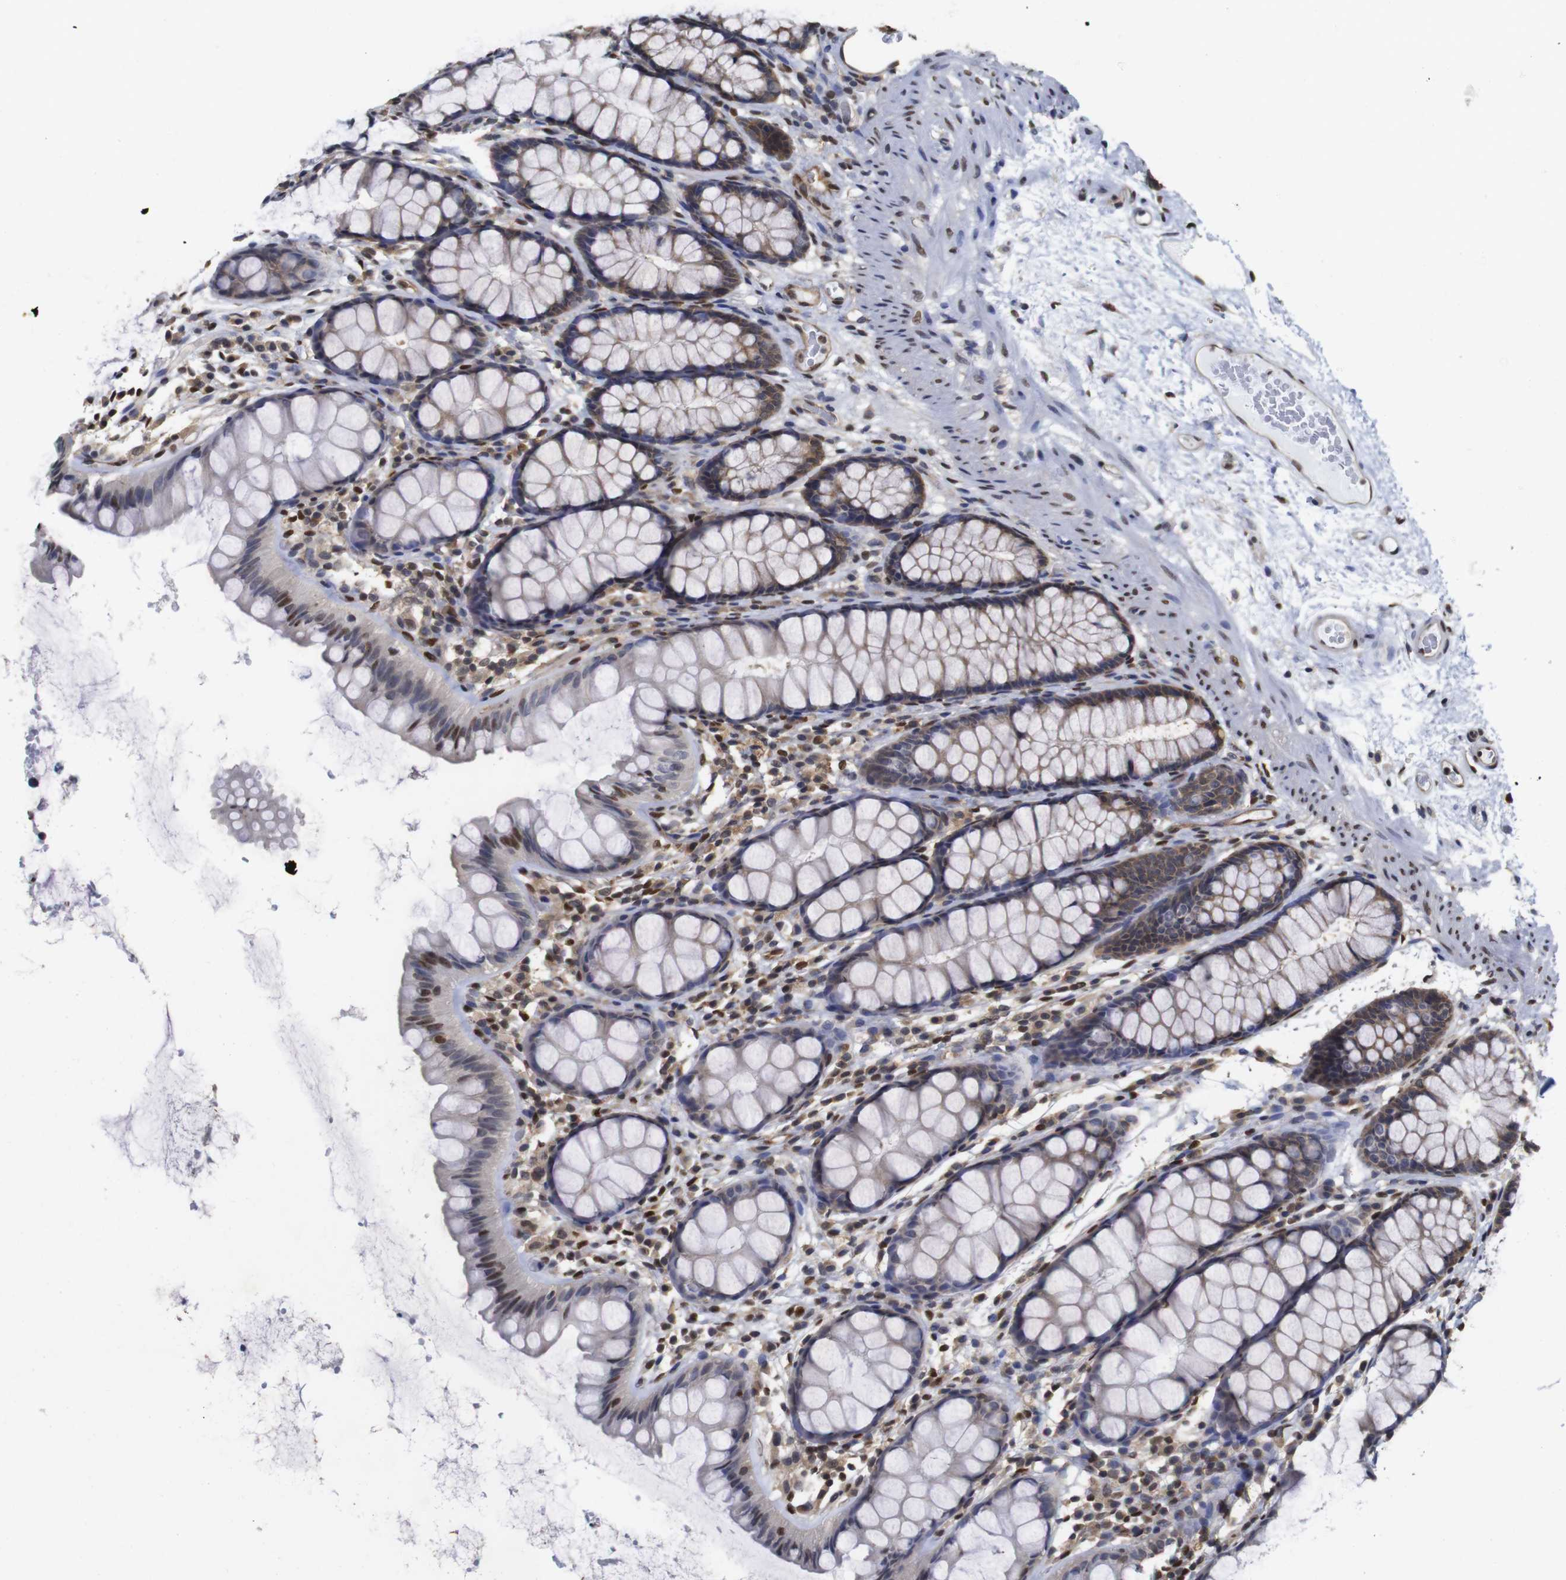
{"staining": {"intensity": "moderate", "quantity": ">75%", "location": "nuclear"}, "tissue": "colon", "cell_type": "Endothelial cells", "image_type": "normal", "snomed": [{"axis": "morphology", "description": "Normal tissue, NOS"}, {"axis": "topography", "description": "Colon"}], "caption": "This micrograph displays immunohistochemistry staining of benign colon, with medium moderate nuclear staining in approximately >75% of endothelial cells.", "gene": "SUMO3", "patient": {"sex": "female", "age": 55}}